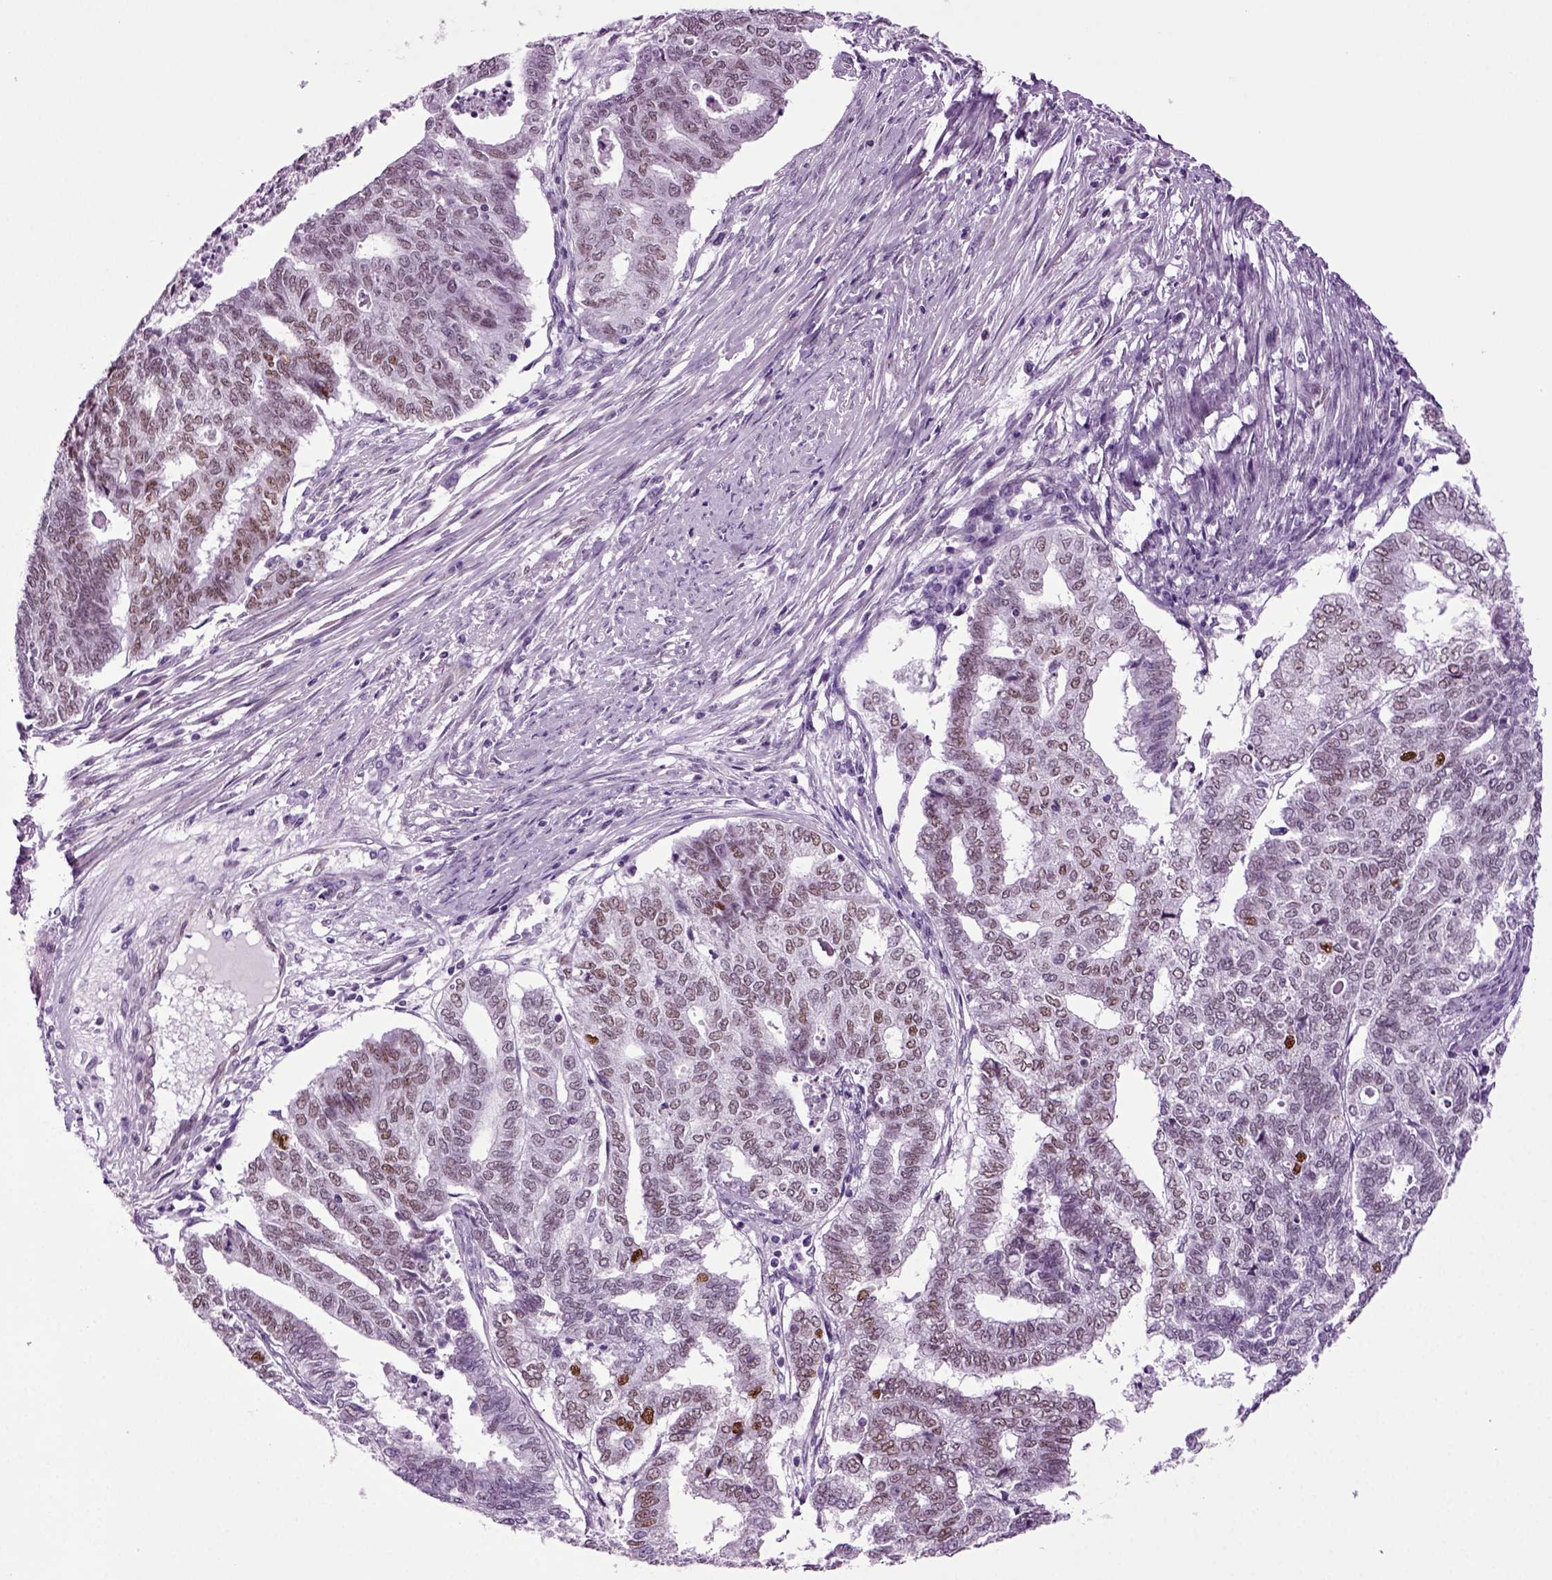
{"staining": {"intensity": "strong", "quantity": "<25%", "location": "nuclear"}, "tissue": "endometrial cancer", "cell_type": "Tumor cells", "image_type": "cancer", "snomed": [{"axis": "morphology", "description": "Adenocarcinoma, NOS"}, {"axis": "topography", "description": "Endometrium"}], "caption": "Immunohistochemical staining of endometrial cancer (adenocarcinoma) displays medium levels of strong nuclear protein staining in about <25% of tumor cells.", "gene": "RFX3", "patient": {"sex": "female", "age": 79}}